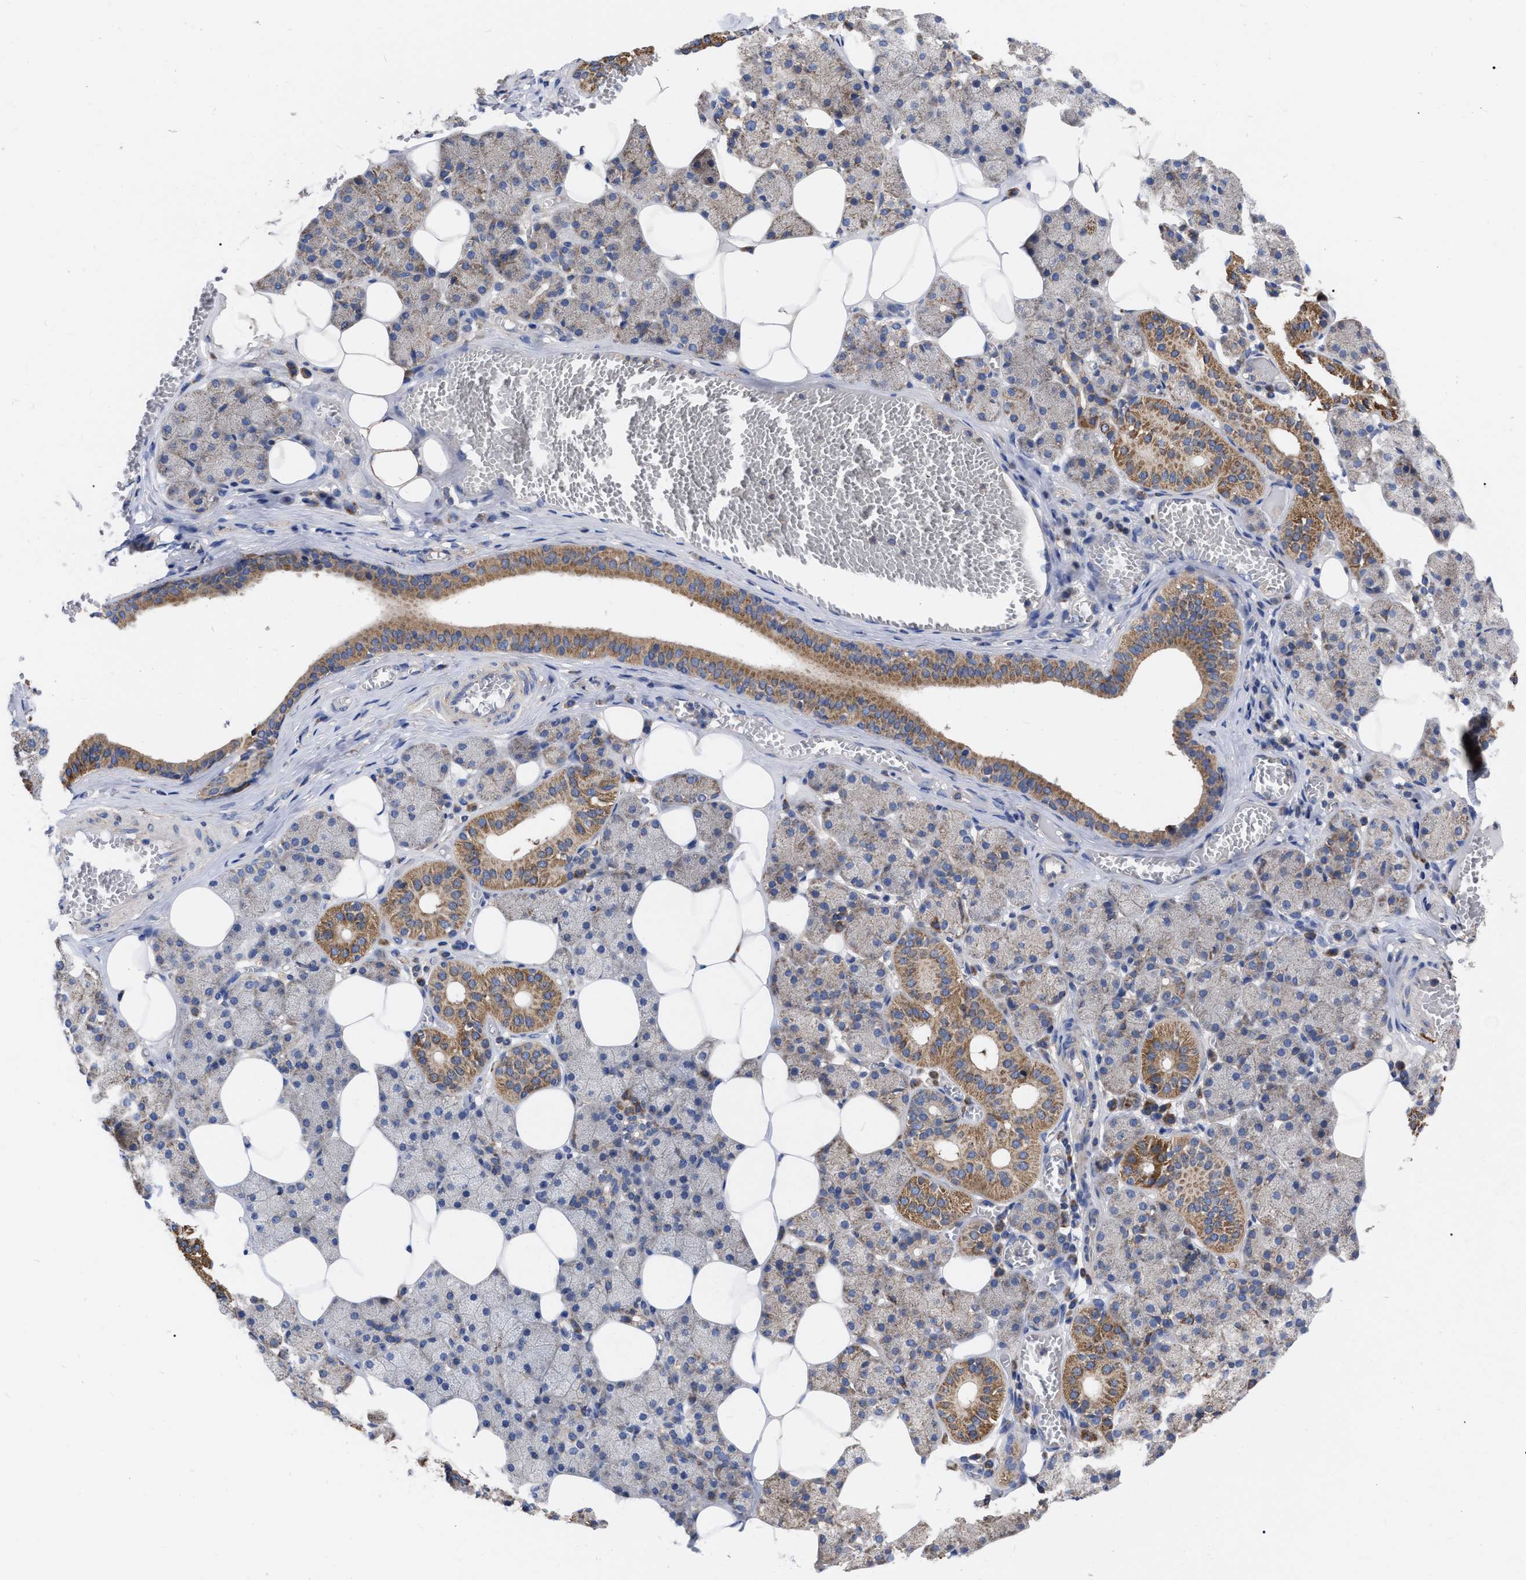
{"staining": {"intensity": "moderate", "quantity": "25%-75%", "location": "cytoplasmic/membranous"}, "tissue": "salivary gland", "cell_type": "Glandular cells", "image_type": "normal", "snomed": [{"axis": "morphology", "description": "Normal tissue, NOS"}, {"axis": "topography", "description": "Salivary gland"}], "caption": "Immunohistochemical staining of unremarkable salivary gland reveals 25%-75% levels of moderate cytoplasmic/membranous protein expression in approximately 25%-75% of glandular cells.", "gene": "CDKN2C", "patient": {"sex": "female", "age": 33}}